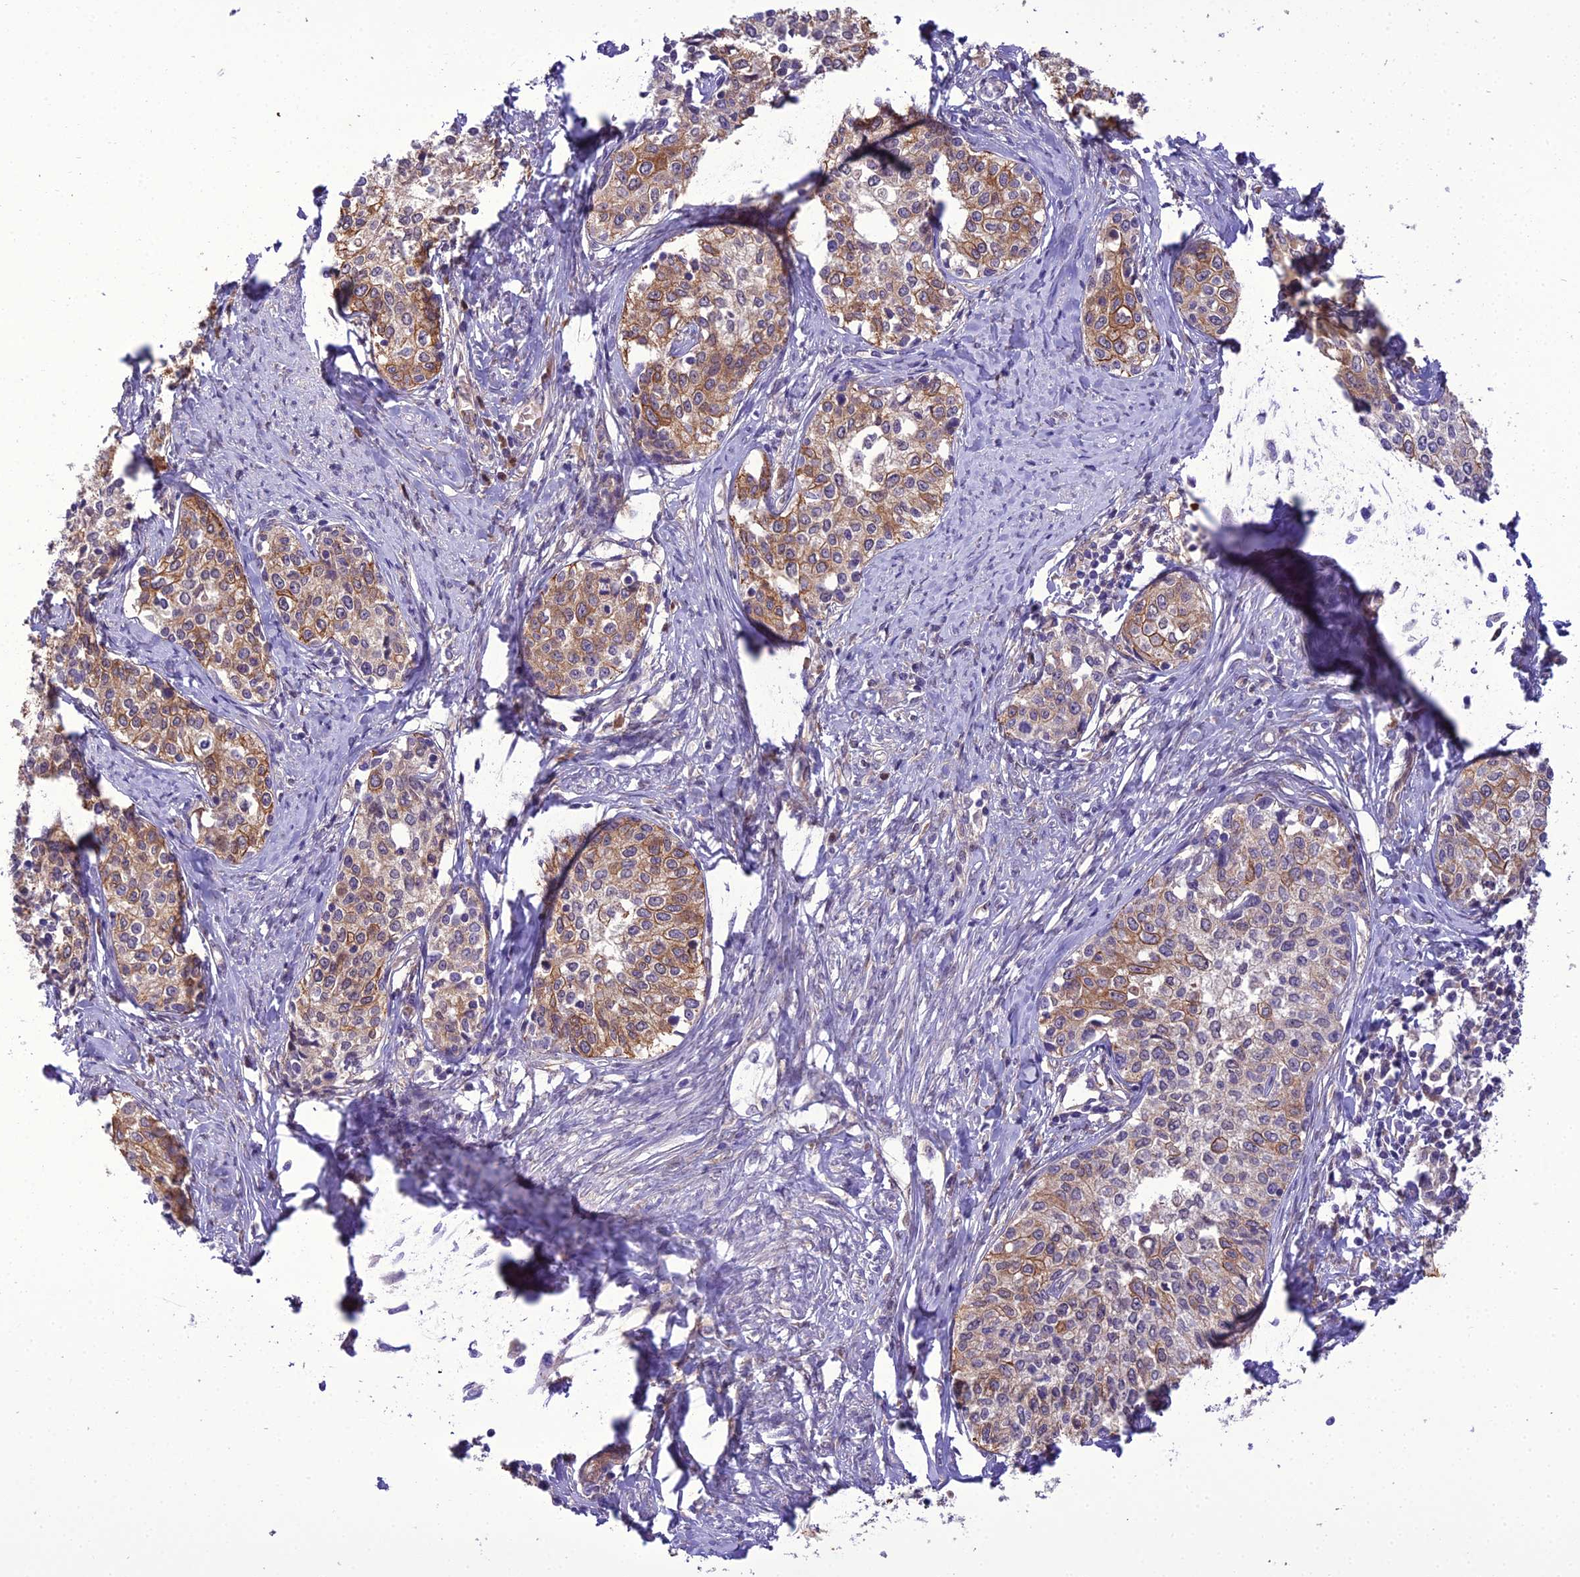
{"staining": {"intensity": "moderate", "quantity": "<25%", "location": "cytoplasmic/membranous"}, "tissue": "cervical cancer", "cell_type": "Tumor cells", "image_type": "cancer", "snomed": [{"axis": "morphology", "description": "Squamous cell carcinoma, NOS"}, {"axis": "morphology", "description": "Adenocarcinoma, NOS"}, {"axis": "topography", "description": "Cervix"}], "caption": "Immunohistochemical staining of human cervical cancer (adenocarcinoma) reveals moderate cytoplasmic/membranous protein expression in about <25% of tumor cells.", "gene": "BORCS6", "patient": {"sex": "female", "age": 52}}